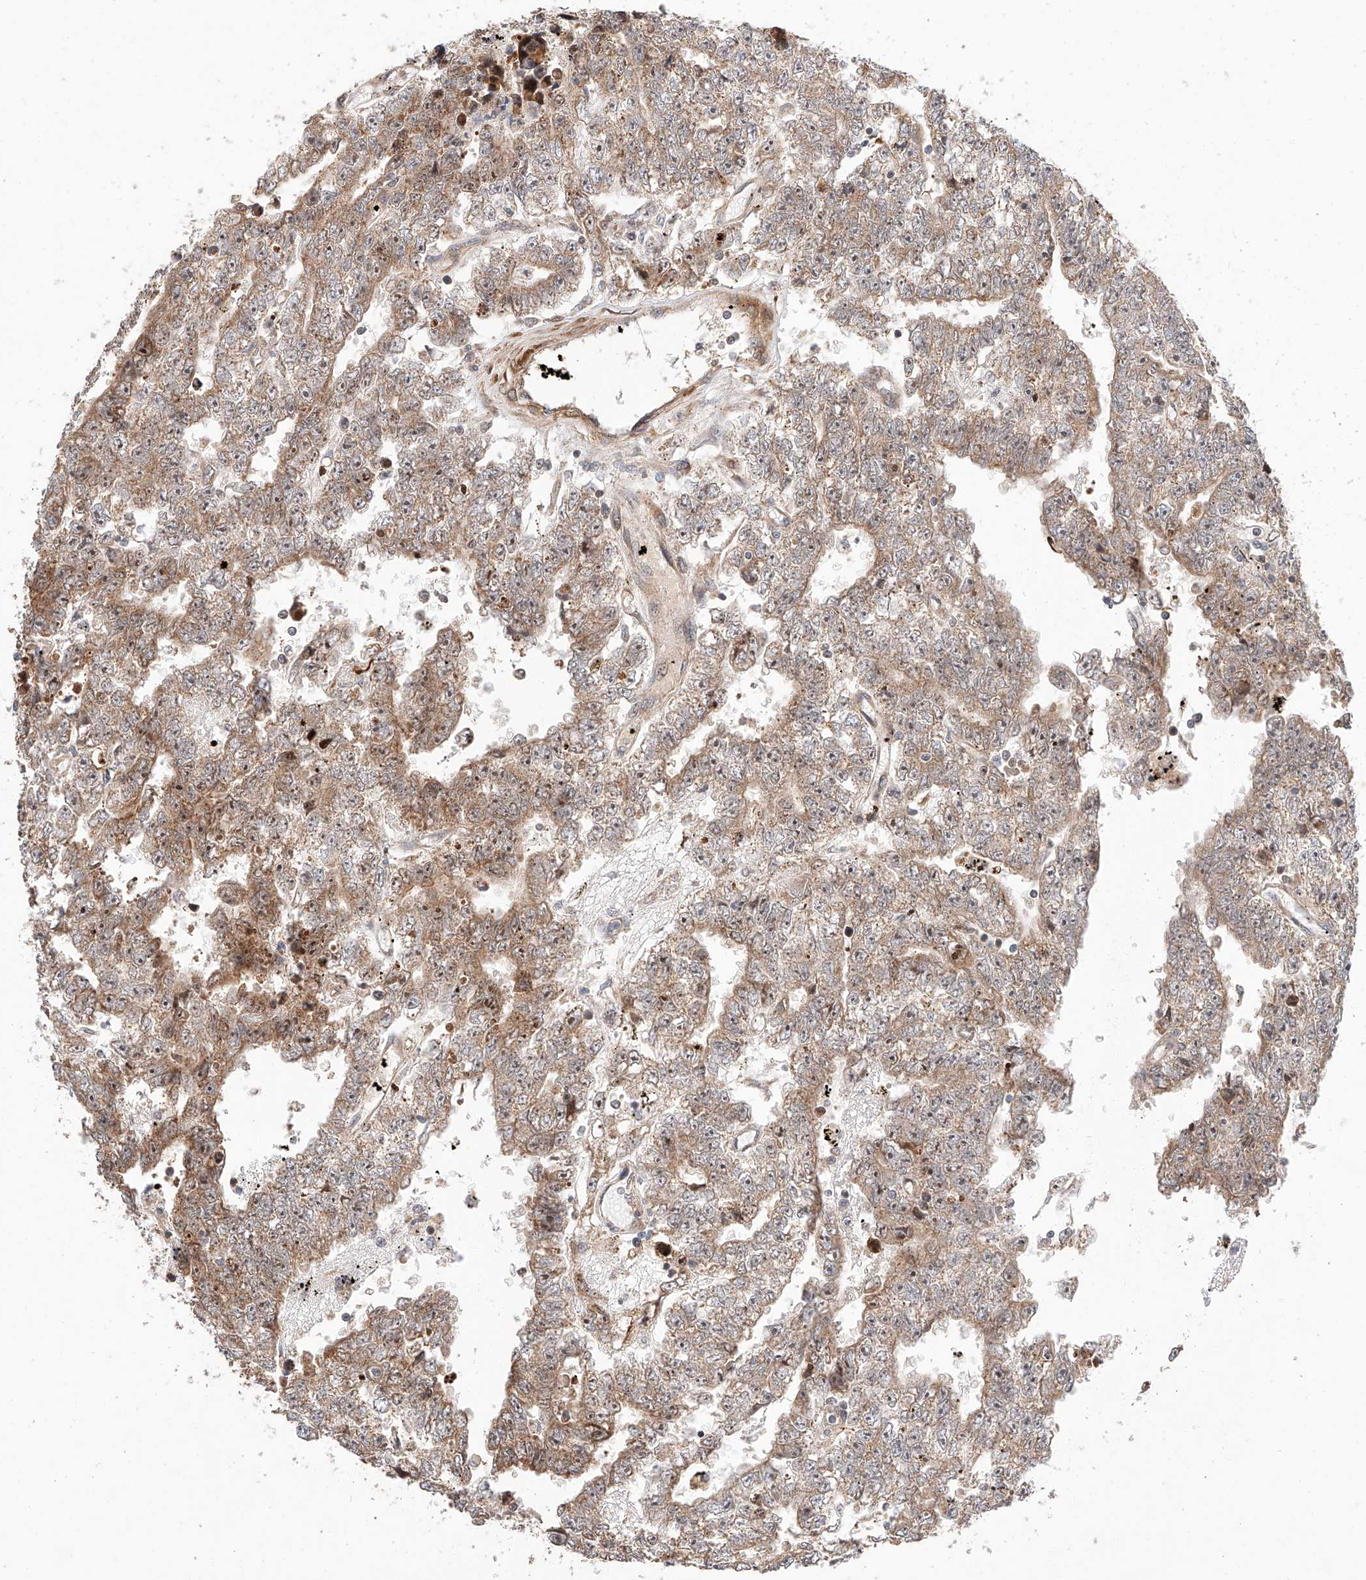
{"staining": {"intensity": "moderate", "quantity": "<25%", "location": "cytoplasmic/membranous,nuclear"}, "tissue": "testis cancer", "cell_type": "Tumor cells", "image_type": "cancer", "snomed": [{"axis": "morphology", "description": "Carcinoma, Embryonal, NOS"}, {"axis": "topography", "description": "Testis"}], "caption": "This photomicrograph reveals IHC staining of testis cancer, with low moderate cytoplasmic/membranous and nuclear positivity in approximately <25% of tumor cells.", "gene": "RAB23", "patient": {"sex": "male", "age": 25}}